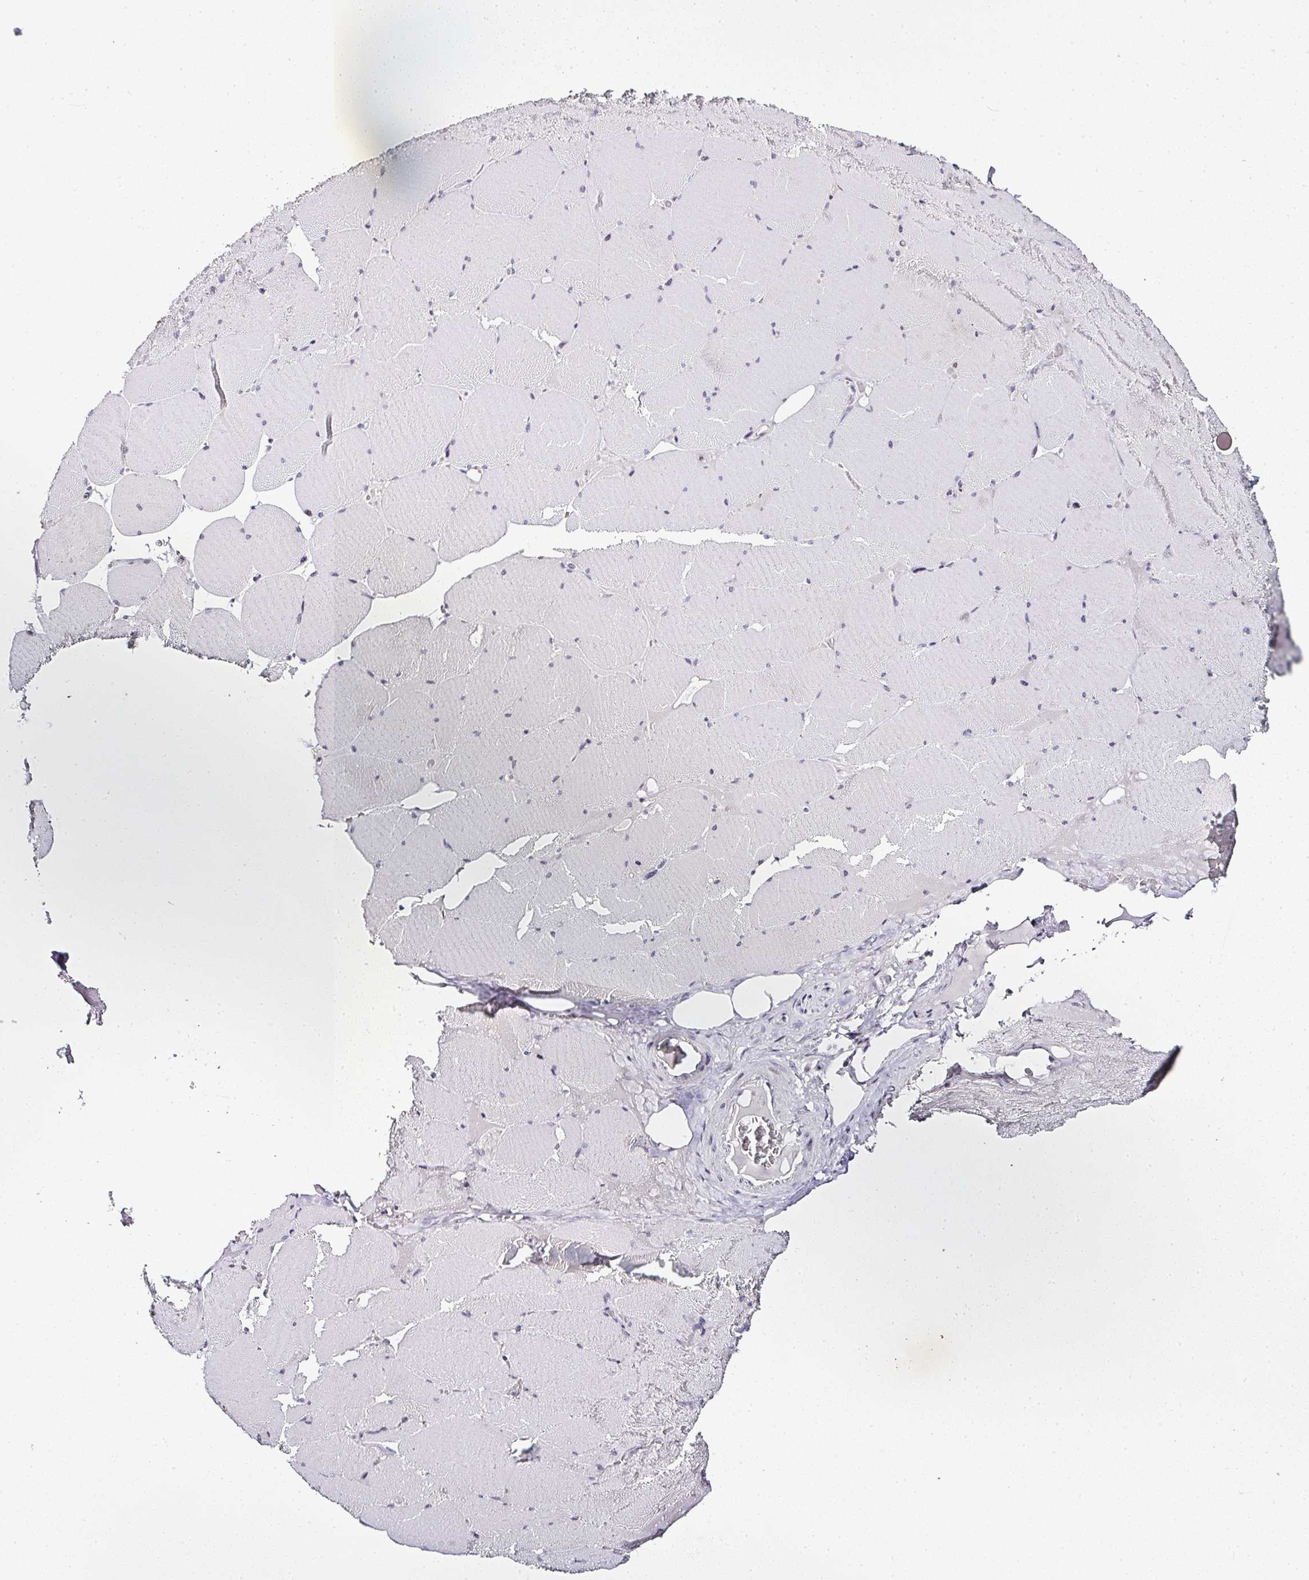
{"staining": {"intensity": "negative", "quantity": "none", "location": "none"}, "tissue": "skeletal muscle", "cell_type": "Myocytes", "image_type": "normal", "snomed": [{"axis": "morphology", "description": "Normal tissue, NOS"}, {"axis": "topography", "description": "Skeletal muscle"}, {"axis": "topography", "description": "Head-Neck"}], "caption": "An immunohistochemistry histopathology image of normal skeletal muscle is shown. There is no staining in myocytes of skeletal muscle. (Stains: DAB (3,3'-diaminobenzidine) IHC with hematoxylin counter stain, Microscopy: brightfield microscopy at high magnification).", "gene": "SERPINB3", "patient": {"sex": "male", "age": 66}}